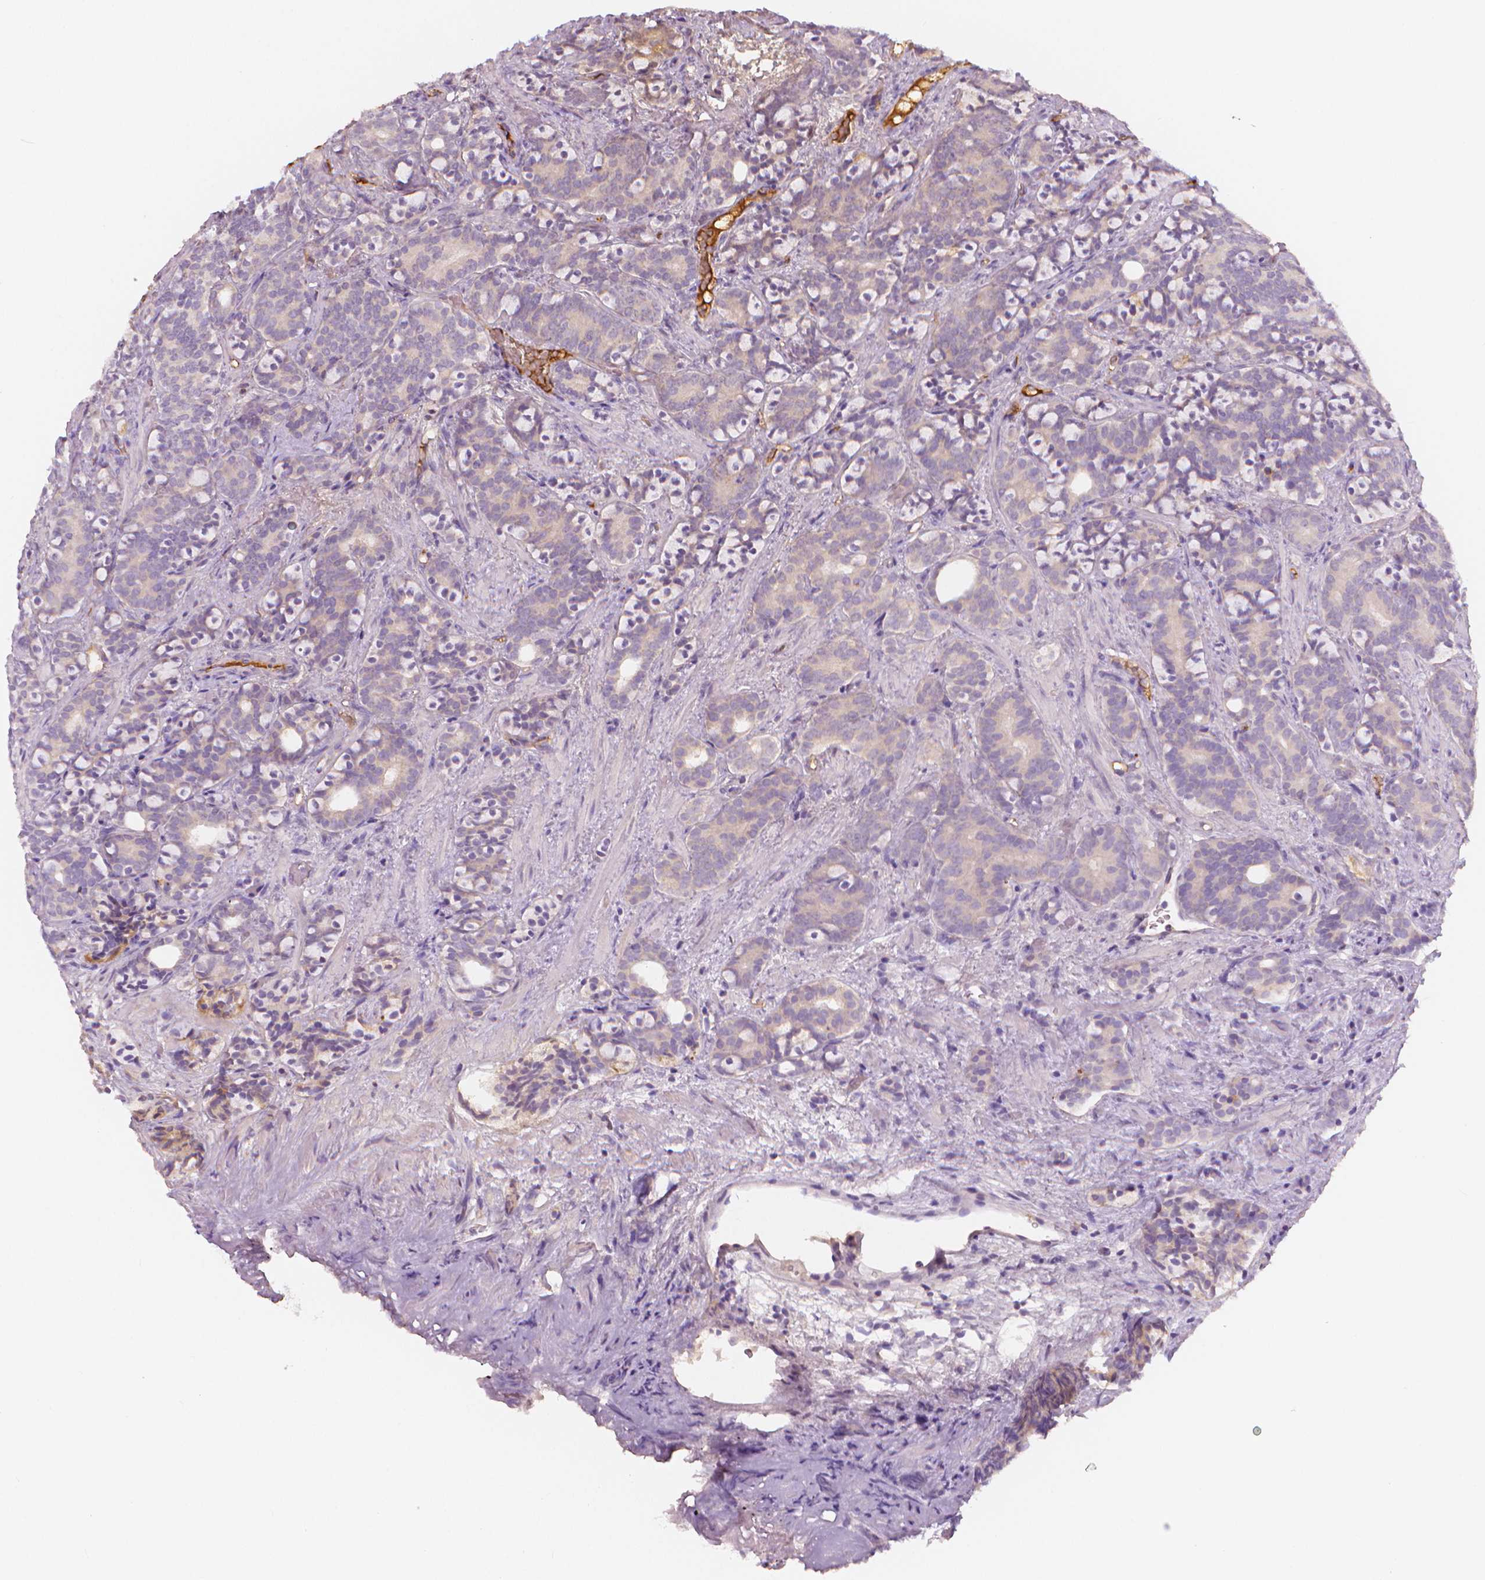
{"staining": {"intensity": "negative", "quantity": "none", "location": "none"}, "tissue": "prostate cancer", "cell_type": "Tumor cells", "image_type": "cancer", "snomed": [{"axis": "morphology", "description": "Adenocarcinoma, High grade"}, {"axis": "topography", "description": "Prostate"}], "caption": "Tumor cells show no significant protein staining in prostate cancer (high-grade adenocarcinoma).", "gene": "APOA4", "patient": {"sex": "male", "age": 84}}